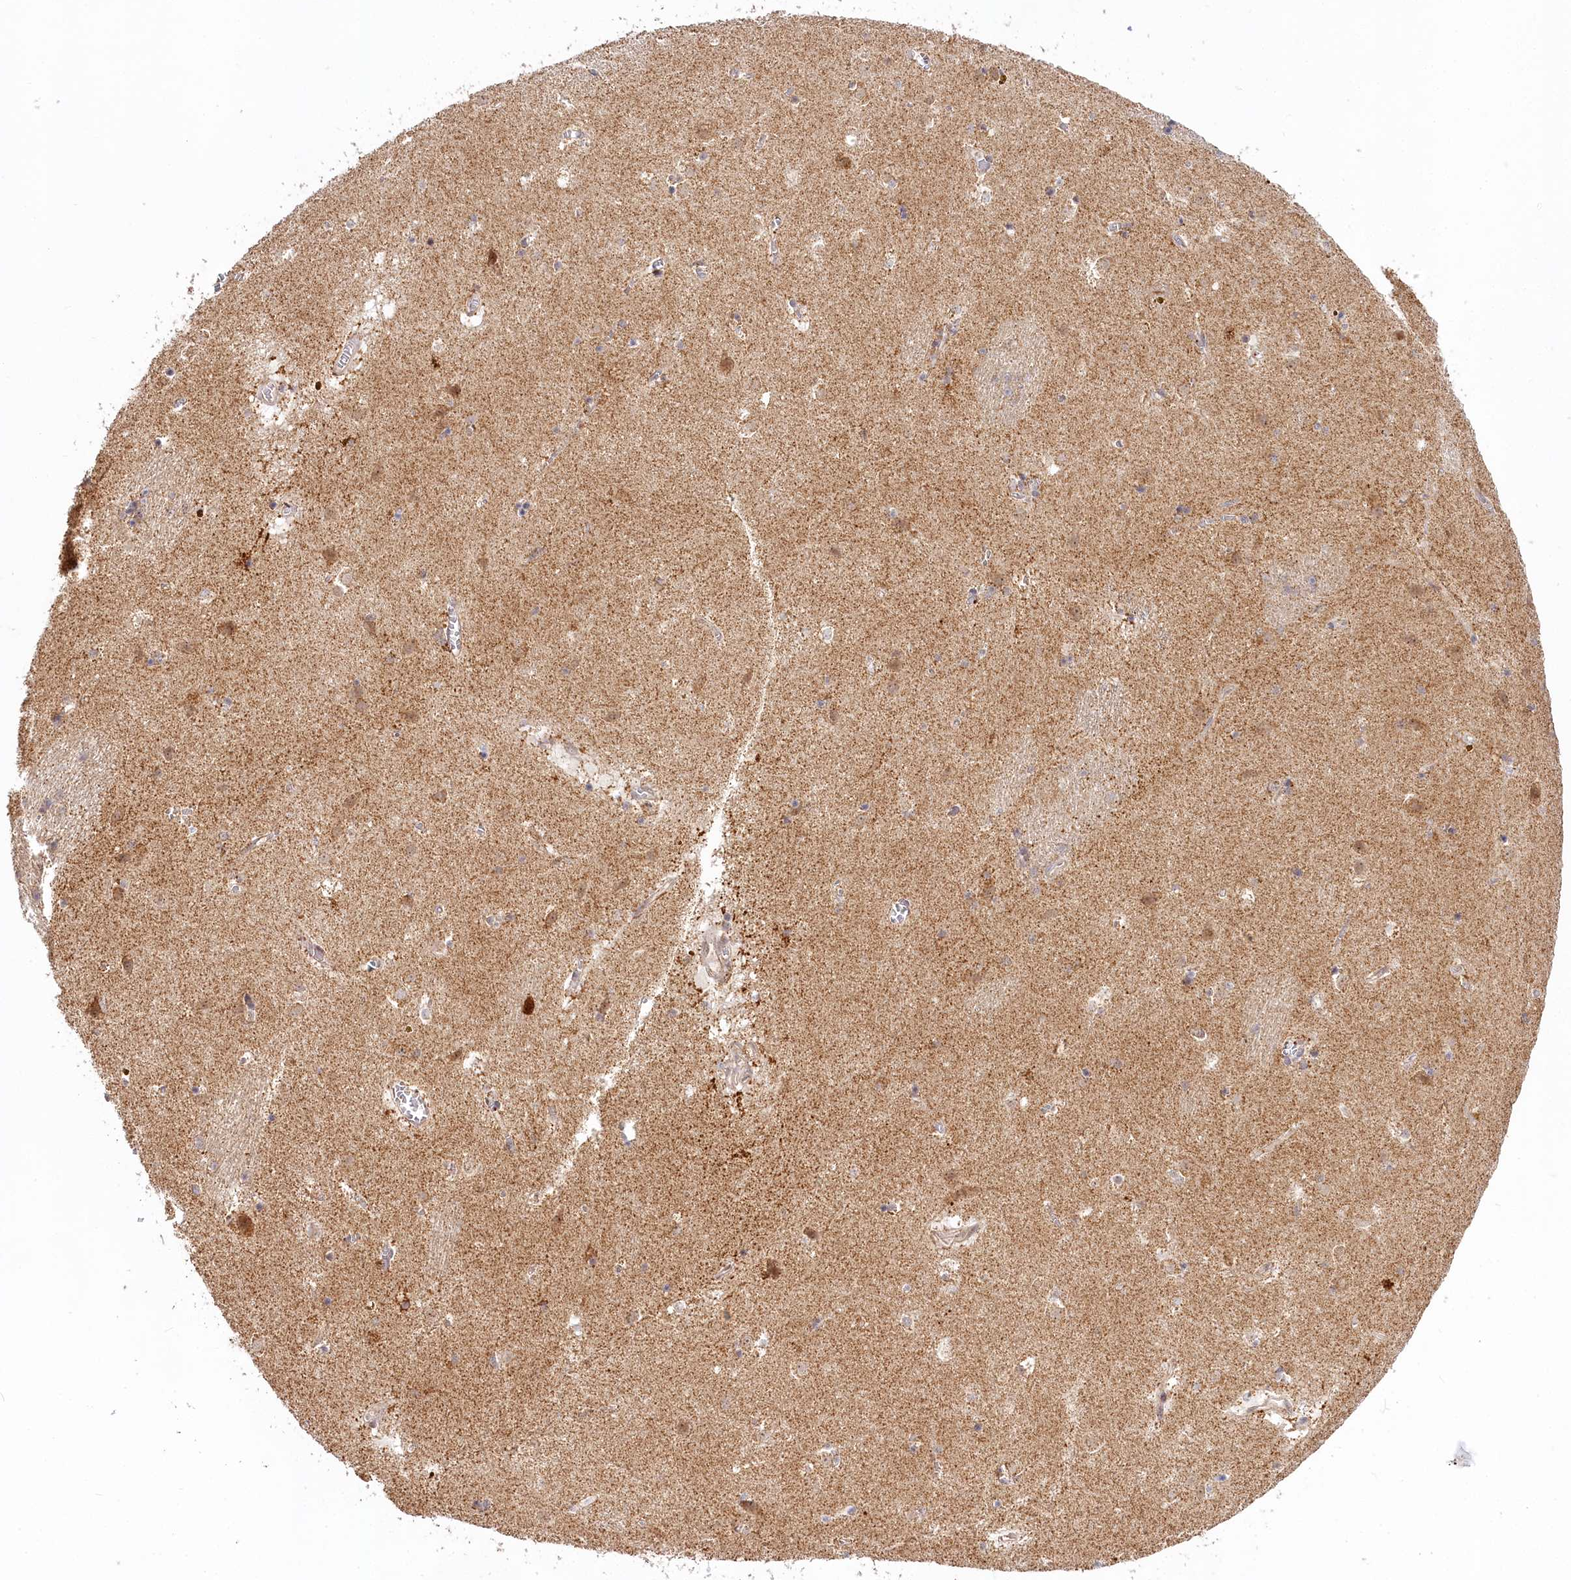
{"staining": {"intensity": "weak", "quantity": "<25%", "location": "cytoplasmic/membranous"}, "tissue": "caudate", "cell_type": "Glial cells", "image_type": "normal", "snomed": [{"axis": "morphology", "description": "Normal tissue, NOS"}, {"axis": "topography", "description": "Lateral ventricle wall"}], "caption": "A histopathology image of human caudate is negative for staining in glial cells. (Stains: DAB IHC with hematoxylin counter stain, Microscopy: brightfield microscopy at high magnification).", "gene": "RTN4IP1", "patient": {"sex": "male", "age": 70}}